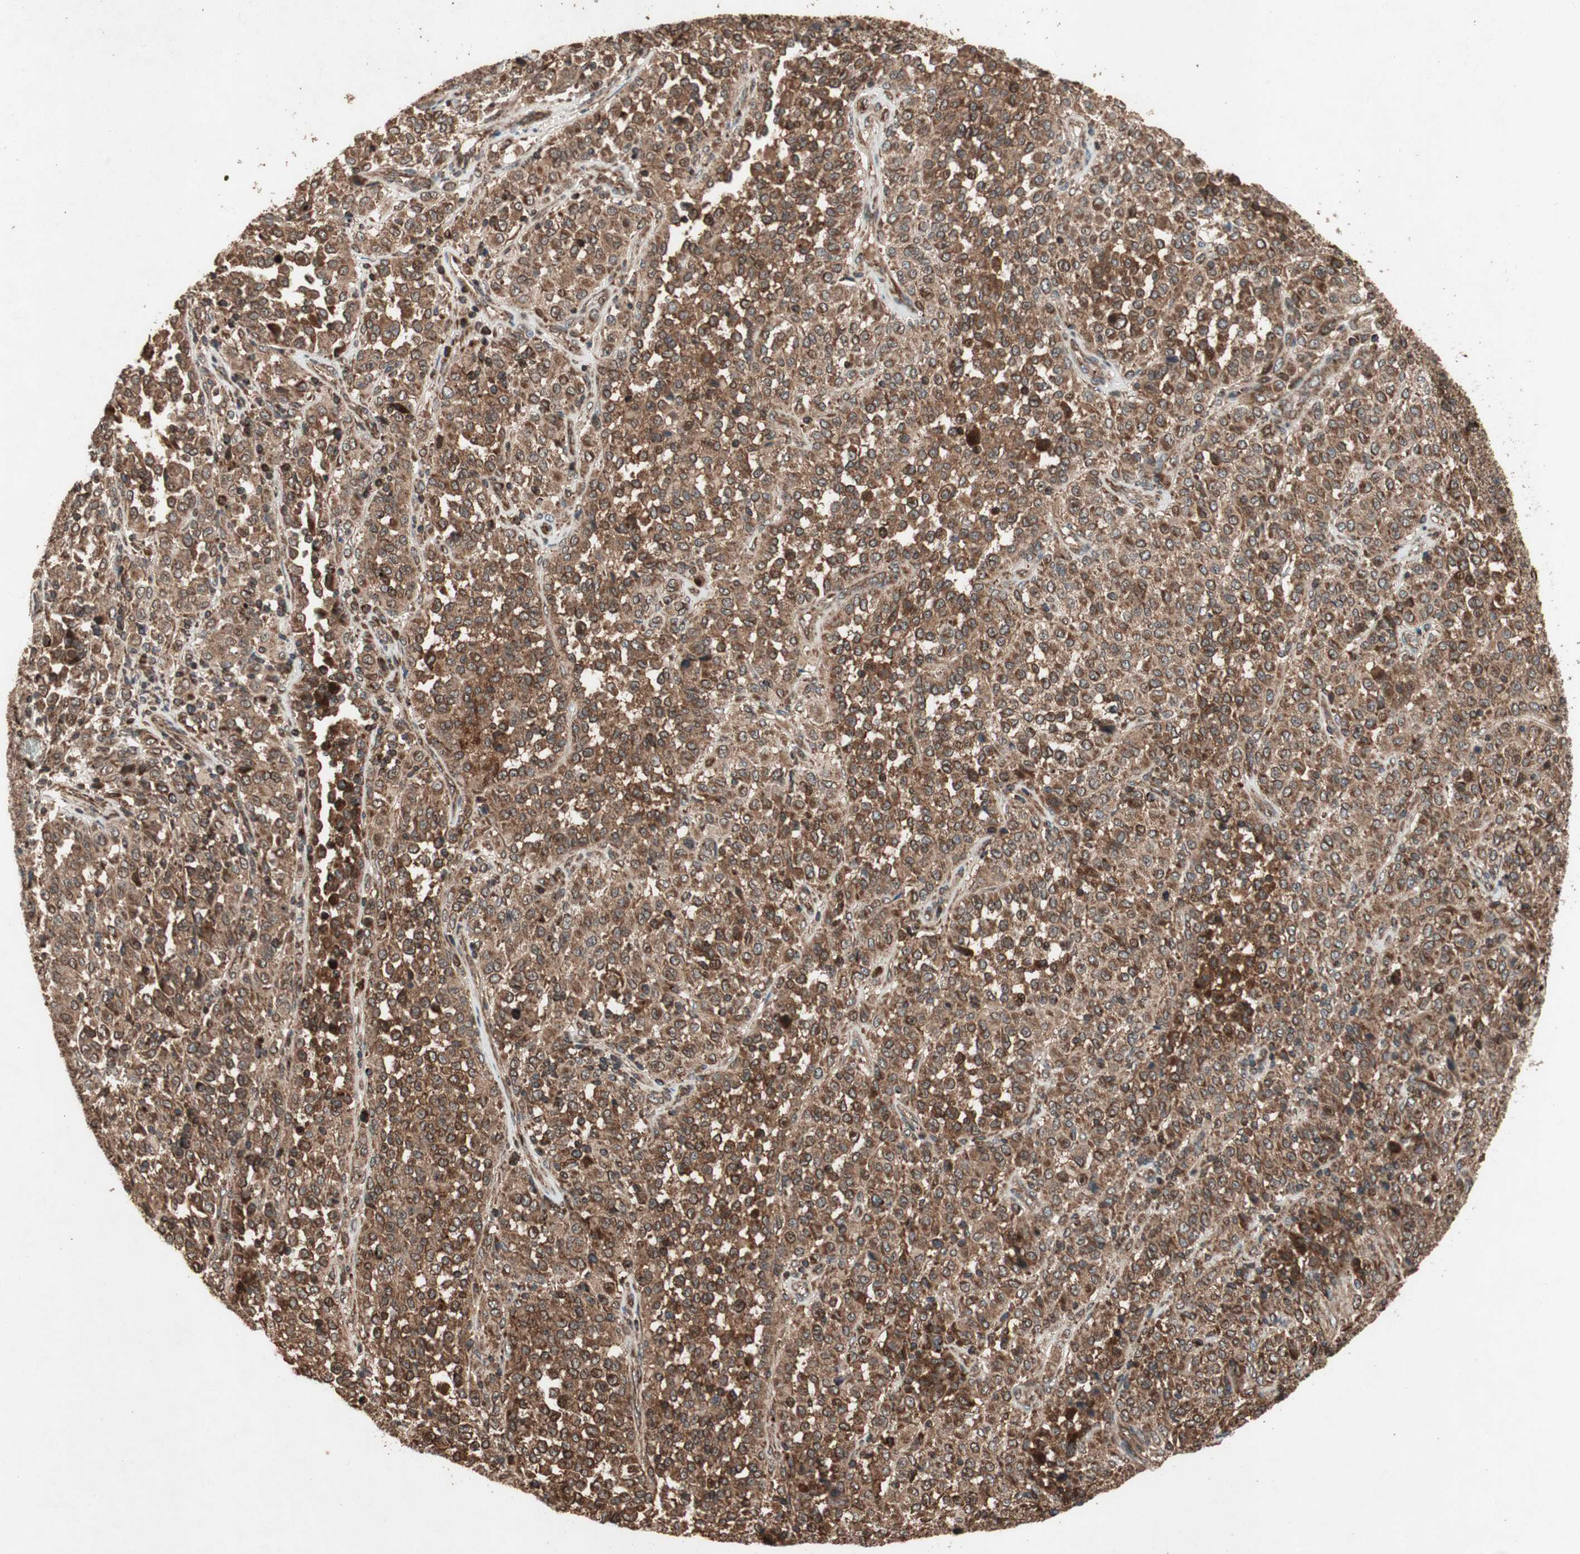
{"staining": {"intensity": "strong", "quantity": ">75%", "location": "cytoplasmic/membranous"}, "tissue": "melanoma", "cell_type": "Tumor cells", "image_type": "cancer", "snomed": [{"axis": "morphology", "description": "Malignant melanoma, Metastatic site"}, {"axis": "topography", "description": "Pancreas"}], "caption": "Immunohistochemical staining of malignant melanoma (metastatic site) displays strong cytoplasmic/membranous protein expression in approximately >75% of tumor cells. (Stains: DAB in brown, nuclei in blue, Microscopy: brightfield microscopy at high magnification).", "gene": "RAB1A", "patient": {"sex": "female", "age": 30}}